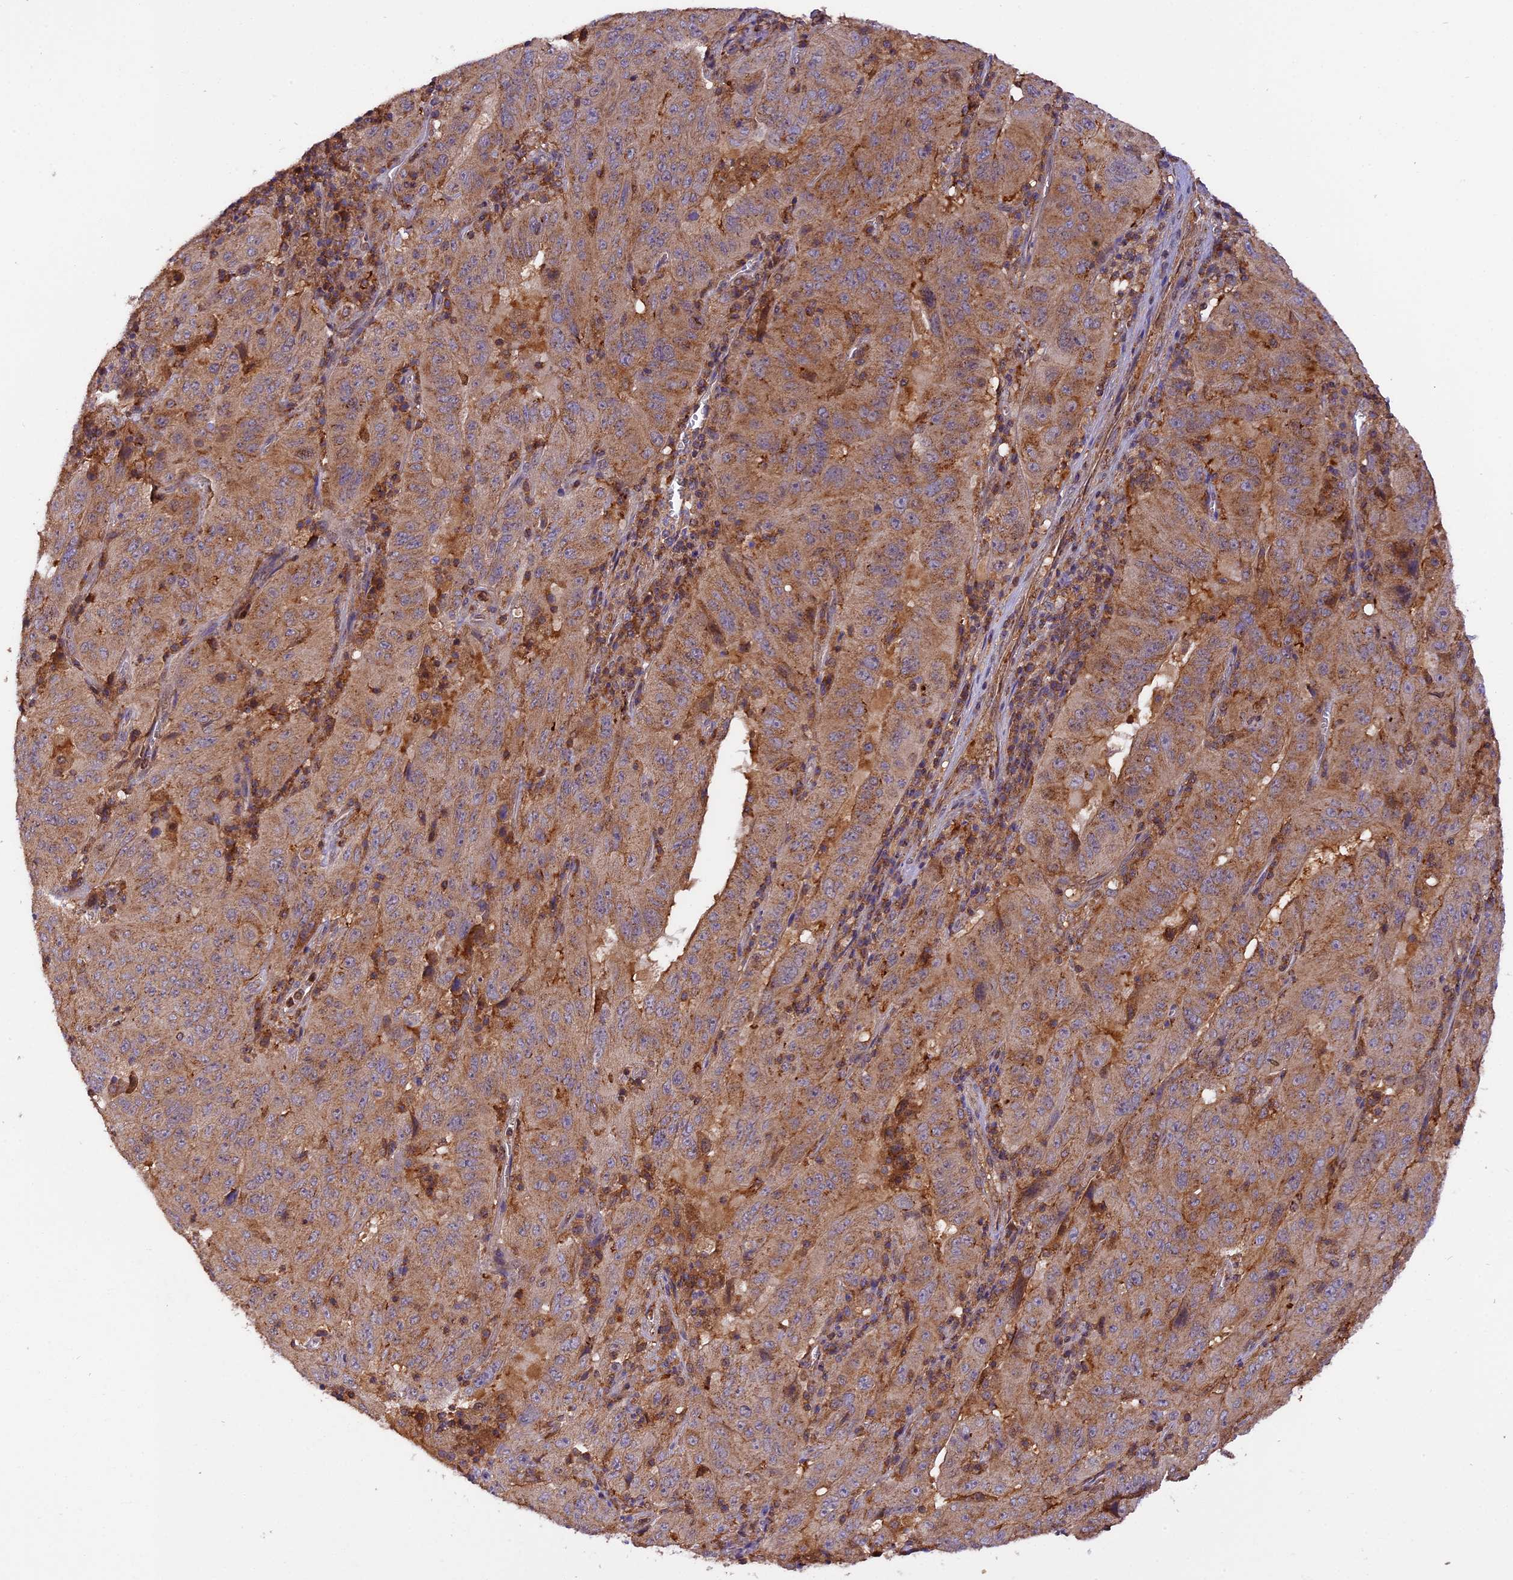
{"staining": {"intensity": "moderate", "quantity": ">75%", "location": "cytoplasmic/membranous"}, "tissue": "pancreatic cancer", "cell_type": "Tumor cells", "image_type": "cancer", "snomed": [{"axis": "morphology", "description": "Adenocarcinoma, NOS"}, {"axis": "topography", "description": "Pancreas"}], "caption": "High-magnification brightfield microscopy of pancreatic cancer stained with DAB (3,3'-diaminobenzidine) (brown) and counterstained with hematoxylin (blue). tumor cells exhibit moderate cytoplasmic/membranous expression is appreciated in approximately>75% of cells.", "gene": "PEX3", "patient": {"sex": "male", "age": 63}}